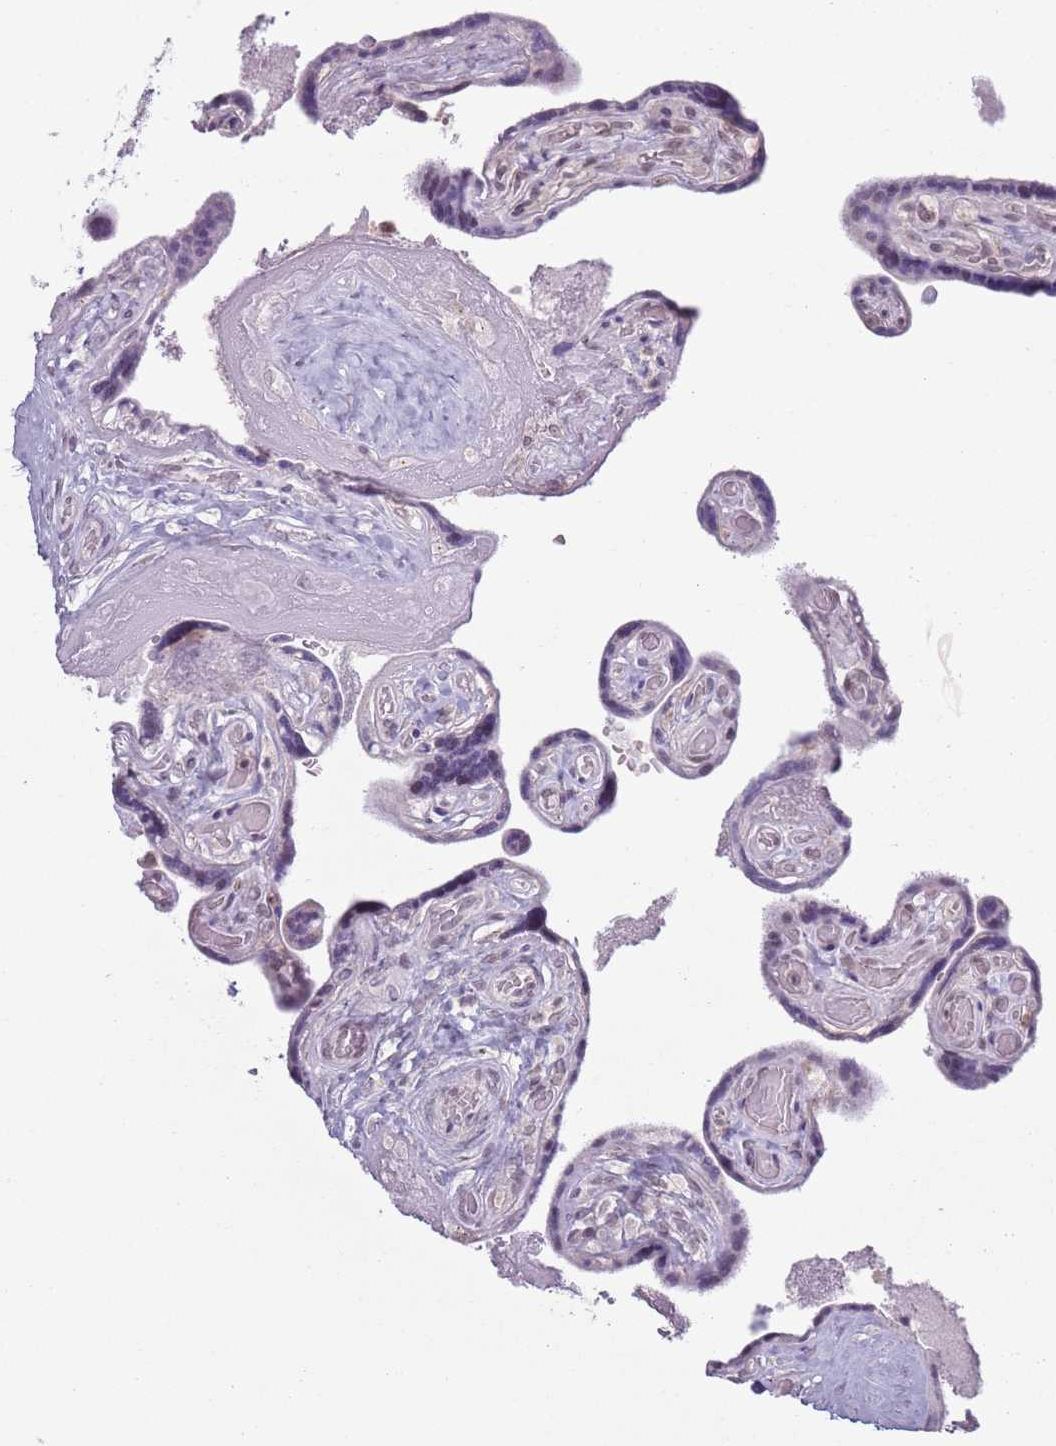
{"staining": {"intensity": "moderate", "quantity": "<25%", "location": "nuclear"}, "tissue": "placenta", "cell_type": "Trophoblastic cells", "image_type": "normal", "snomed": [{"axis": "morphology", "description": "Normal tissue, NOS"}, {"axis": "topography", "description": "Placenta"}], "caption": "There is low levels of moderate nuclear positivity in trophoblastic cells of normal placenta, as demonstrated by immunohistochemical staining (brown color).", "gene": "MRPL34", "patient": {"sex": "female", "age": 32}}